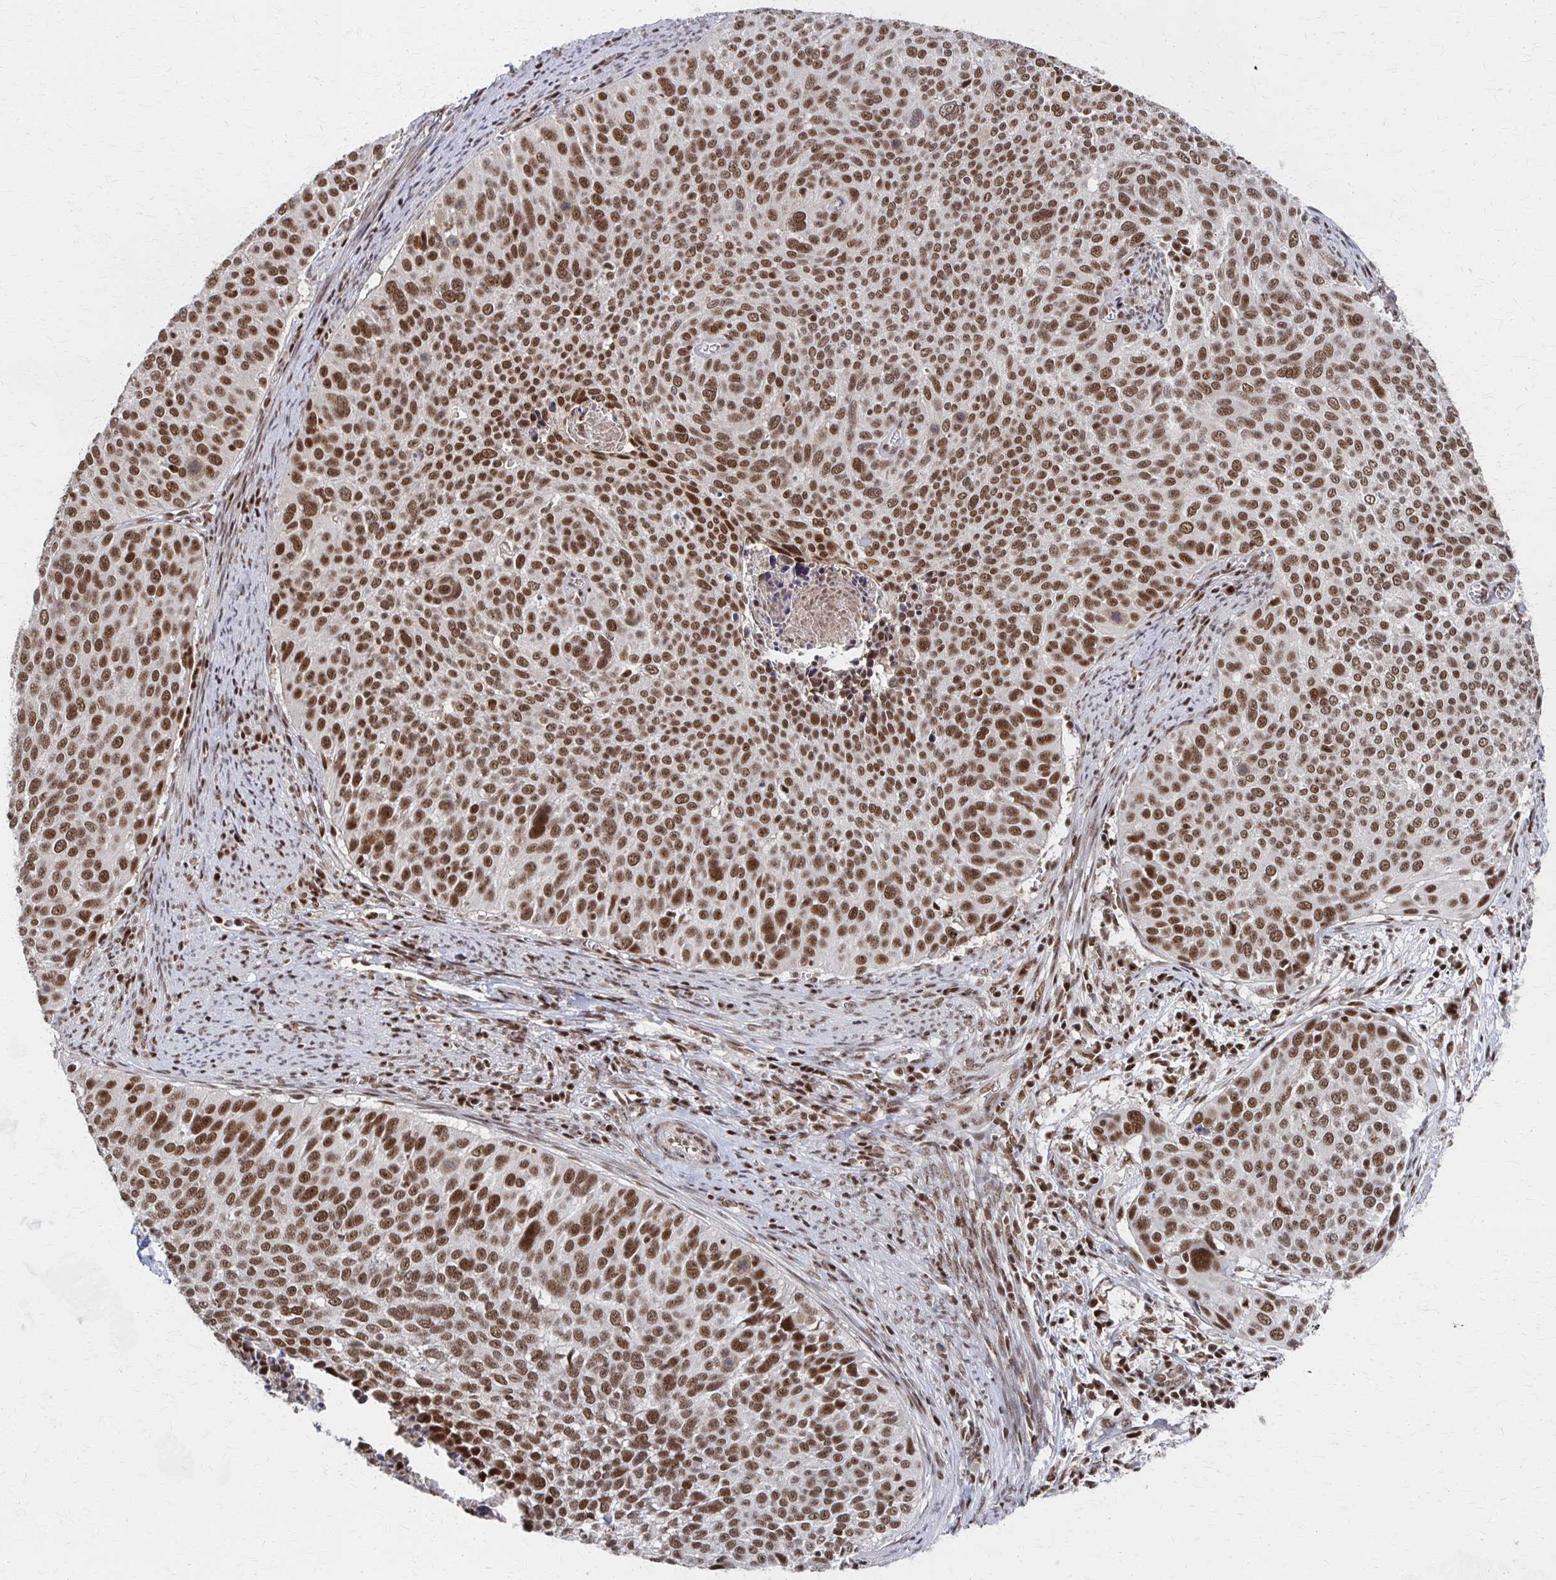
{"staining": {"intensity": "moderate", "quantity": ">75%", "location": "nuclear"}, "tissue": "cervical cancer", "cell_type": "Tumor cells", "image_type": "cancer", "snomed": [{"axis": "morphology", "description": "Squamous cell carcinoma, NOS"}, {"axis": "topography", "description": "Cervix"}], "caption": "A photomicrograph of cervical cancer stained for a protein reveals moderate nuclear brown staining in tumor cells.", "gene": "GTF2B", "patient": {"sex": "female", "age": 39}}